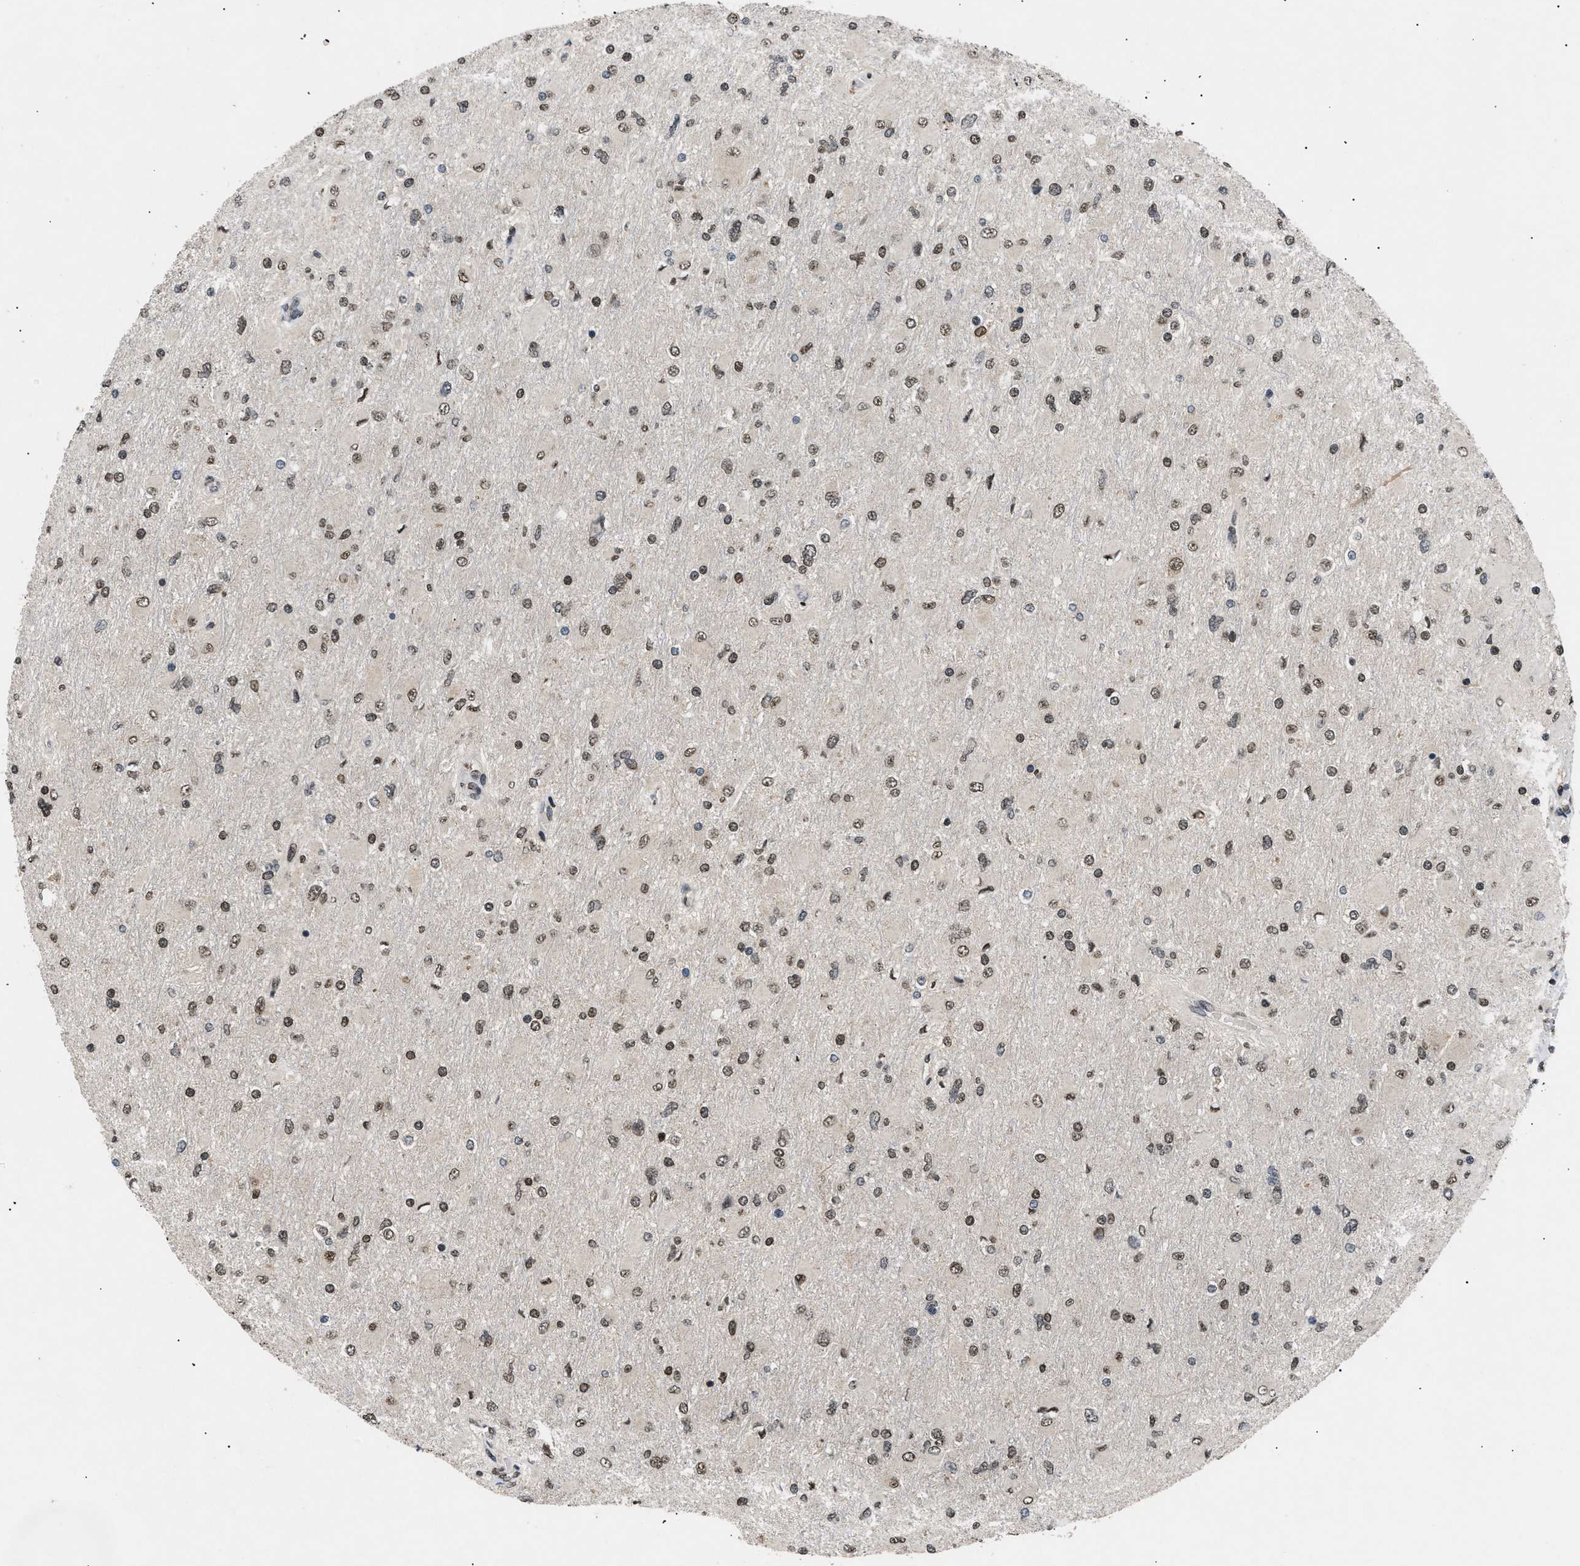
{"staining": {"intensity": "moderate", "quantity": ">75%", "location": "nuclear"}, "tissue": "glioma", "cell_type": "Tumor cells", "image_type": "cancer", "snomed": [{"axis": "morphology", "description": "Glioma, malignant, High grade"}, {"axis": "topography", "description": "Cerebral cortex"}], "caption": "IHC staining of malignant glioma (high-grade), which shows medium levels of moderate nuclear positivity in about >75% of tumor cells indicating moderate nuclear protein expression. The staining was performed using DAB (3,3'-diaminobenzidine) (brown) for protein detection and nuclei were counterstained in hematoxylin (blue).", "gene": "RBM5", "patient": {"sex": "female", "age": 36}}